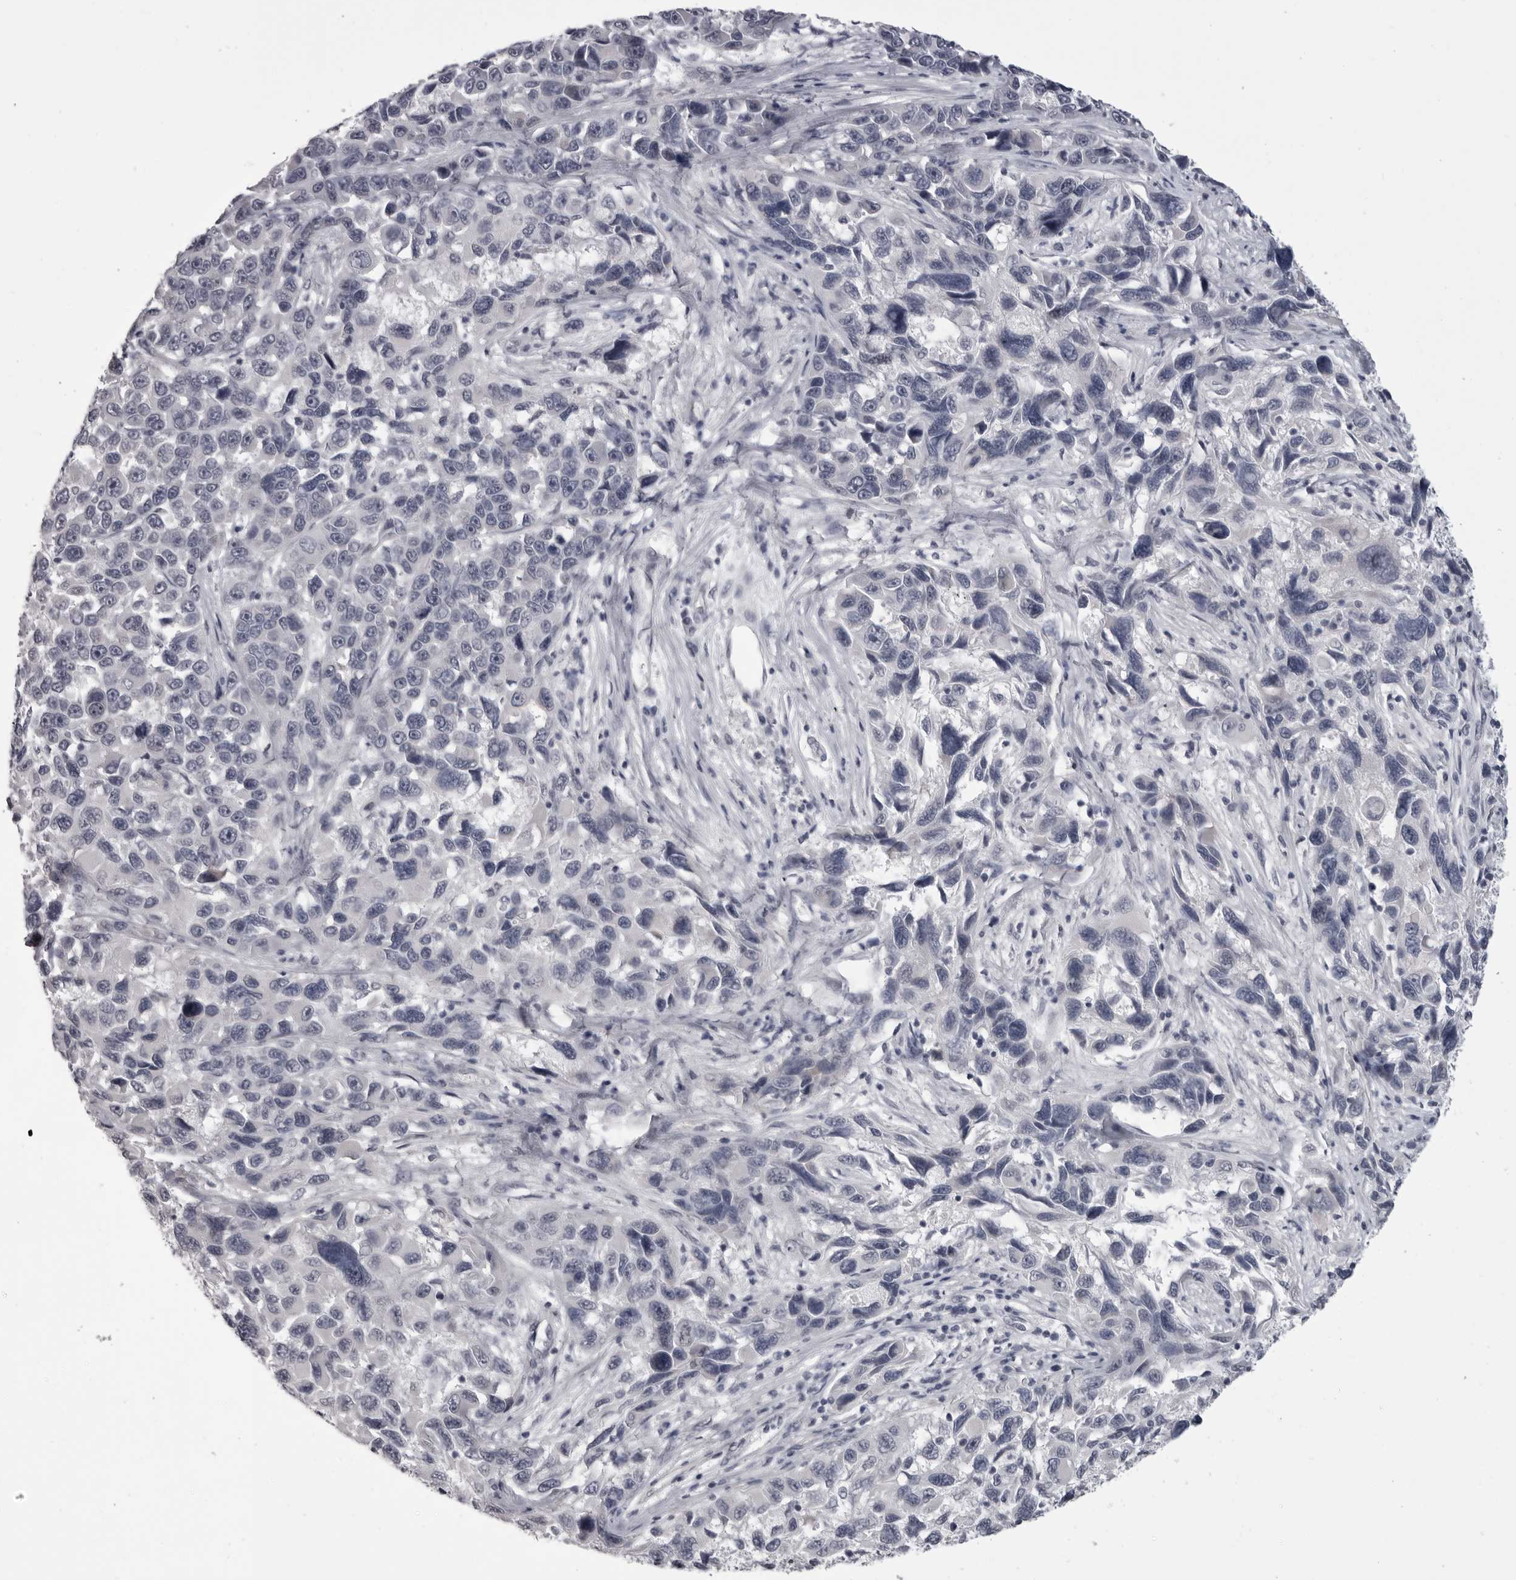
{"staining": {"intensity": "weak", "quantity": "25%-75%", "location": "cytoplasmic/membranous"}, "tissue": "melanoma", "cell_type": "Tumor cells", "image_type": "cancer", "snomed": [{"axis": "morphology", "description": "Malignant melanoma, NOS"}, {"axis": "topography", "description": "Skin"}], "caption": "Melanoma stained with a protein marker exhibits weak staining in tumor cells.", "gene": "EPHA10", "patient": {"sex": "male", "age": 53}}